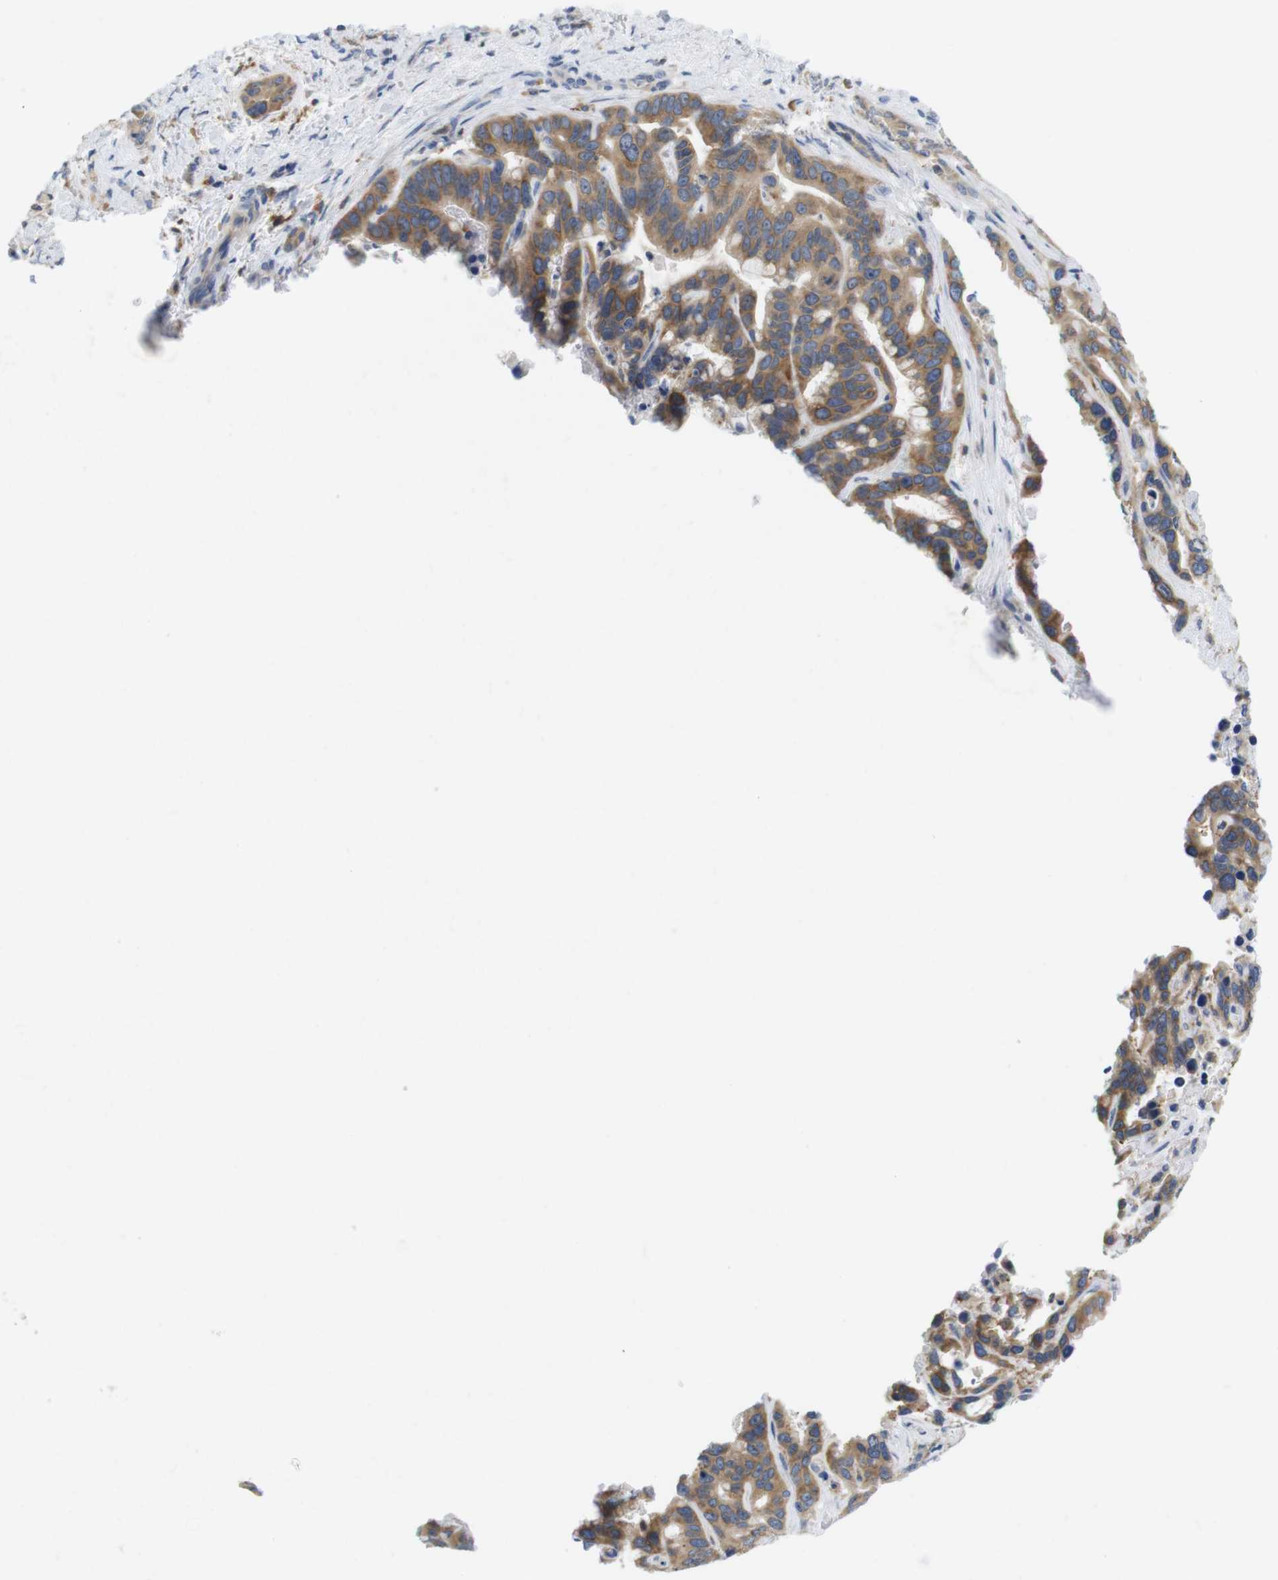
{"staining": {"intensity": "moderate", "quantity": ">75%", "location": "cytoplasmic/membranous"}, "tissue": "liver cancer", "cell_type": "Tumor cells", "image_type": "cancer", "snomed": [{"axis": "morphology", "description": "Cholangiocarcinoma"}, {"axis": "topography", "description": "Liver"}], "caption": "Liver cholangiocarcinoma stained with DAB (3,3'-diaminobenzidine) immunohistochemistry (IHC) reveals medium levels of moderate cytoplasmic/membranous staining in about >75% of tumor cells. Using DAB (brown) and hematoxylin (blue) stains, captured at high magnification using brightfield microscopy.", "gene": "CNGA2", "patient": {"sex": "female", "age": 65}}